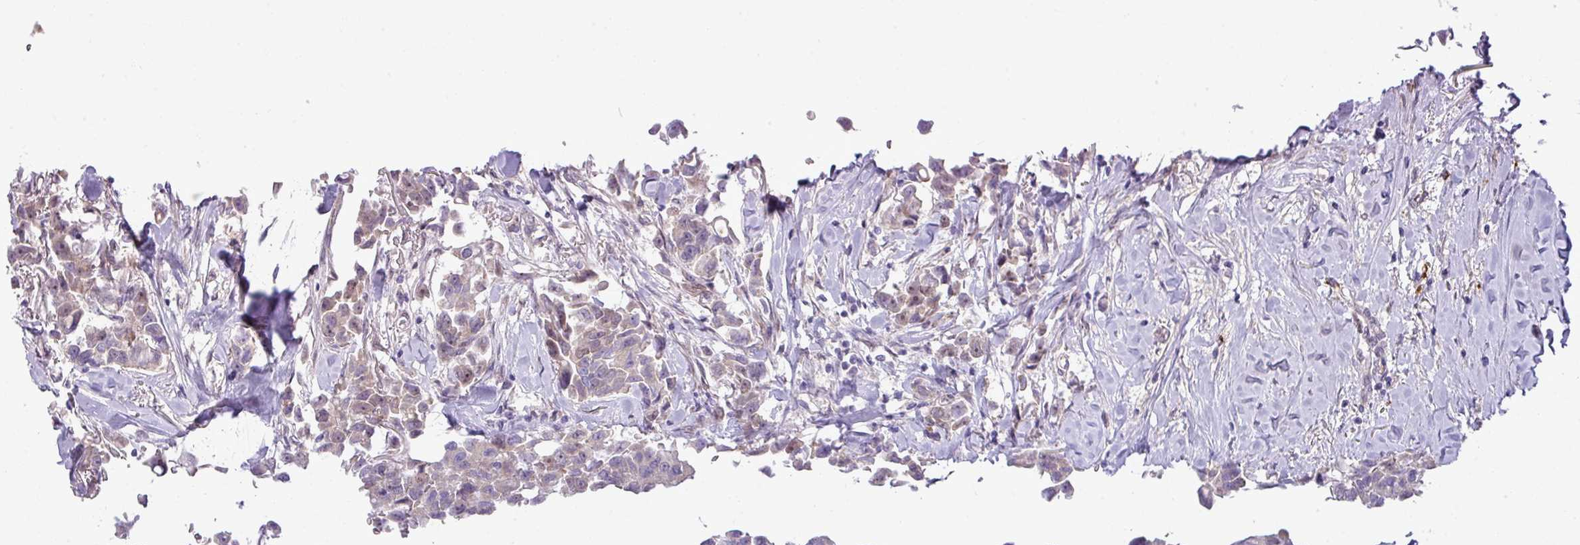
{"staining": {"intensity": "weak", "quantity": "<25%", "location": "cytoplasmic/membranous"}, "tissue": "breast cancer", "cell_type": "Tumor cells", "image_type": "cancer", "snomed": [{"axis": "morphology", "description": "Duct carcinoma"}, {"axis": "topography", "description": "Breast"}], "caption": "Tumor cells are negative for protein expression in human invasive ductal carcinoma (breast).", "gene": "MAK16", "patient": {"sex": "female", "age": 80}}